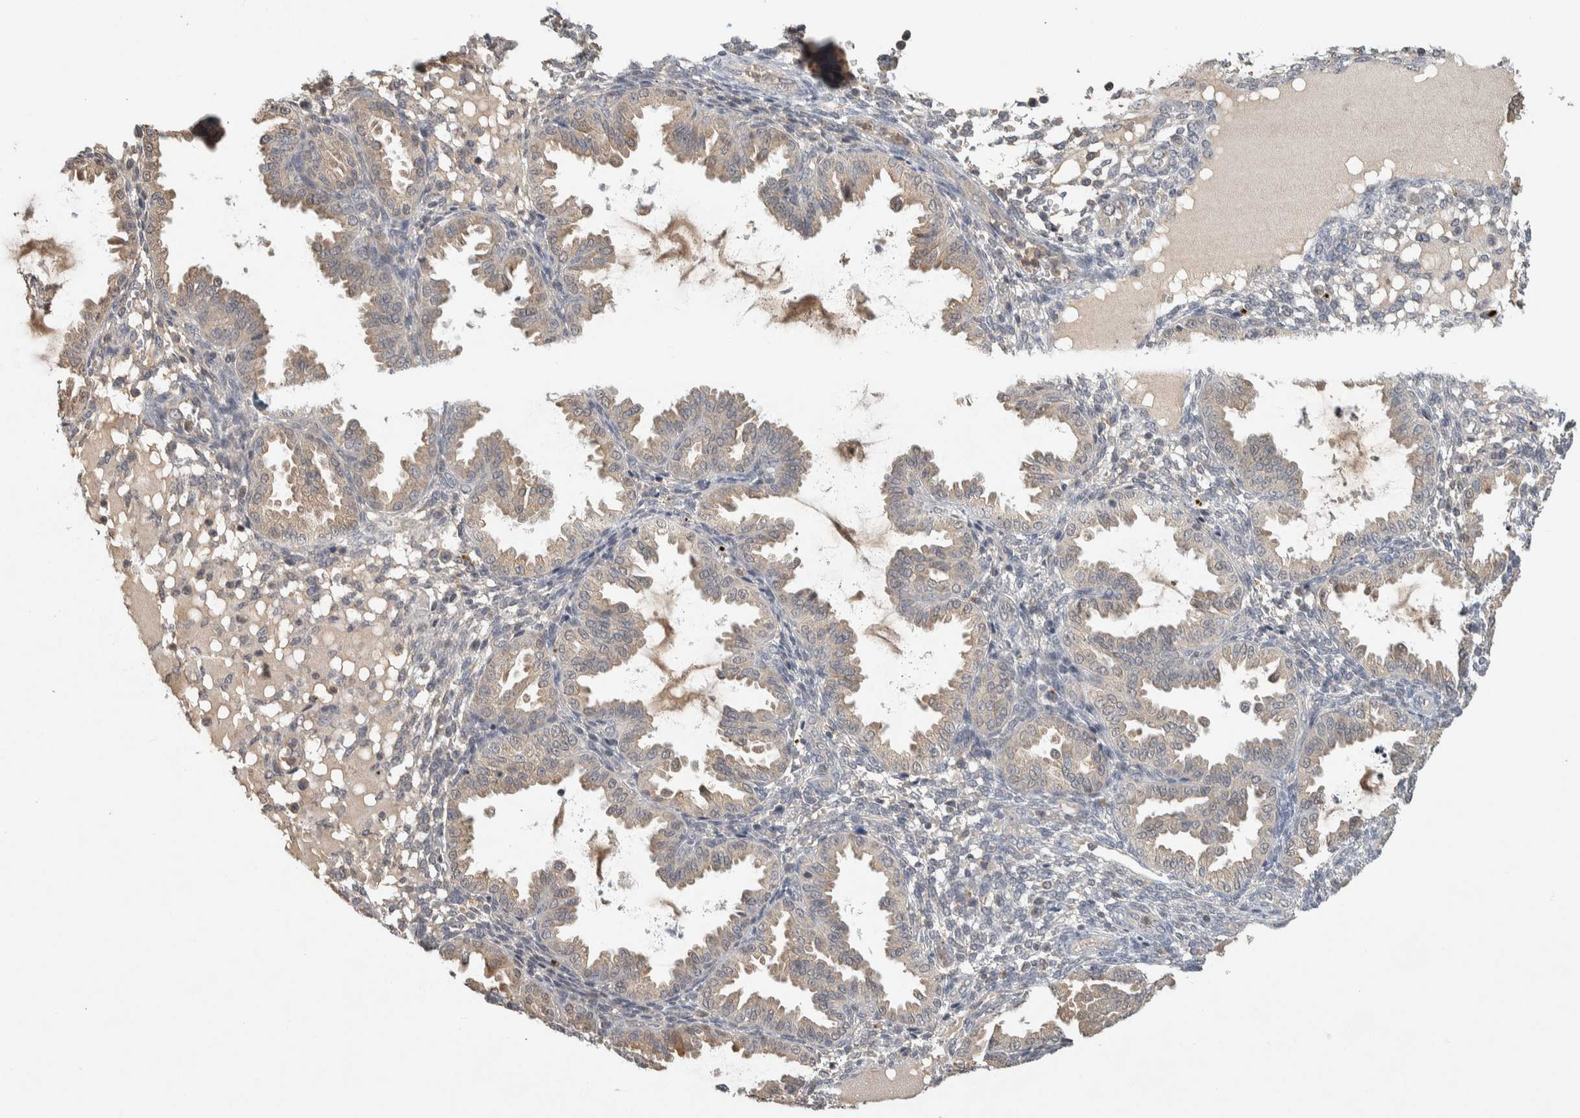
{"staining": {"intensity": "negative", "quantity": "none", "location": "none"}, "tissue": "endometrium", "cell_type": "Cells in endometrial stroma", "image_type": "normal", "snomed": [{"axis": "morphology", "description": "Normal tissue, NOS"}, {"axis": "topography", "description": "Endometrium"}], "caption": "This is an immunohistochemistry micrograph of benign endometrium. There is no staining in cells in endometrial stroma.", "gene": "EIF3H", "patient": {"sex": "female", "age": 33}}